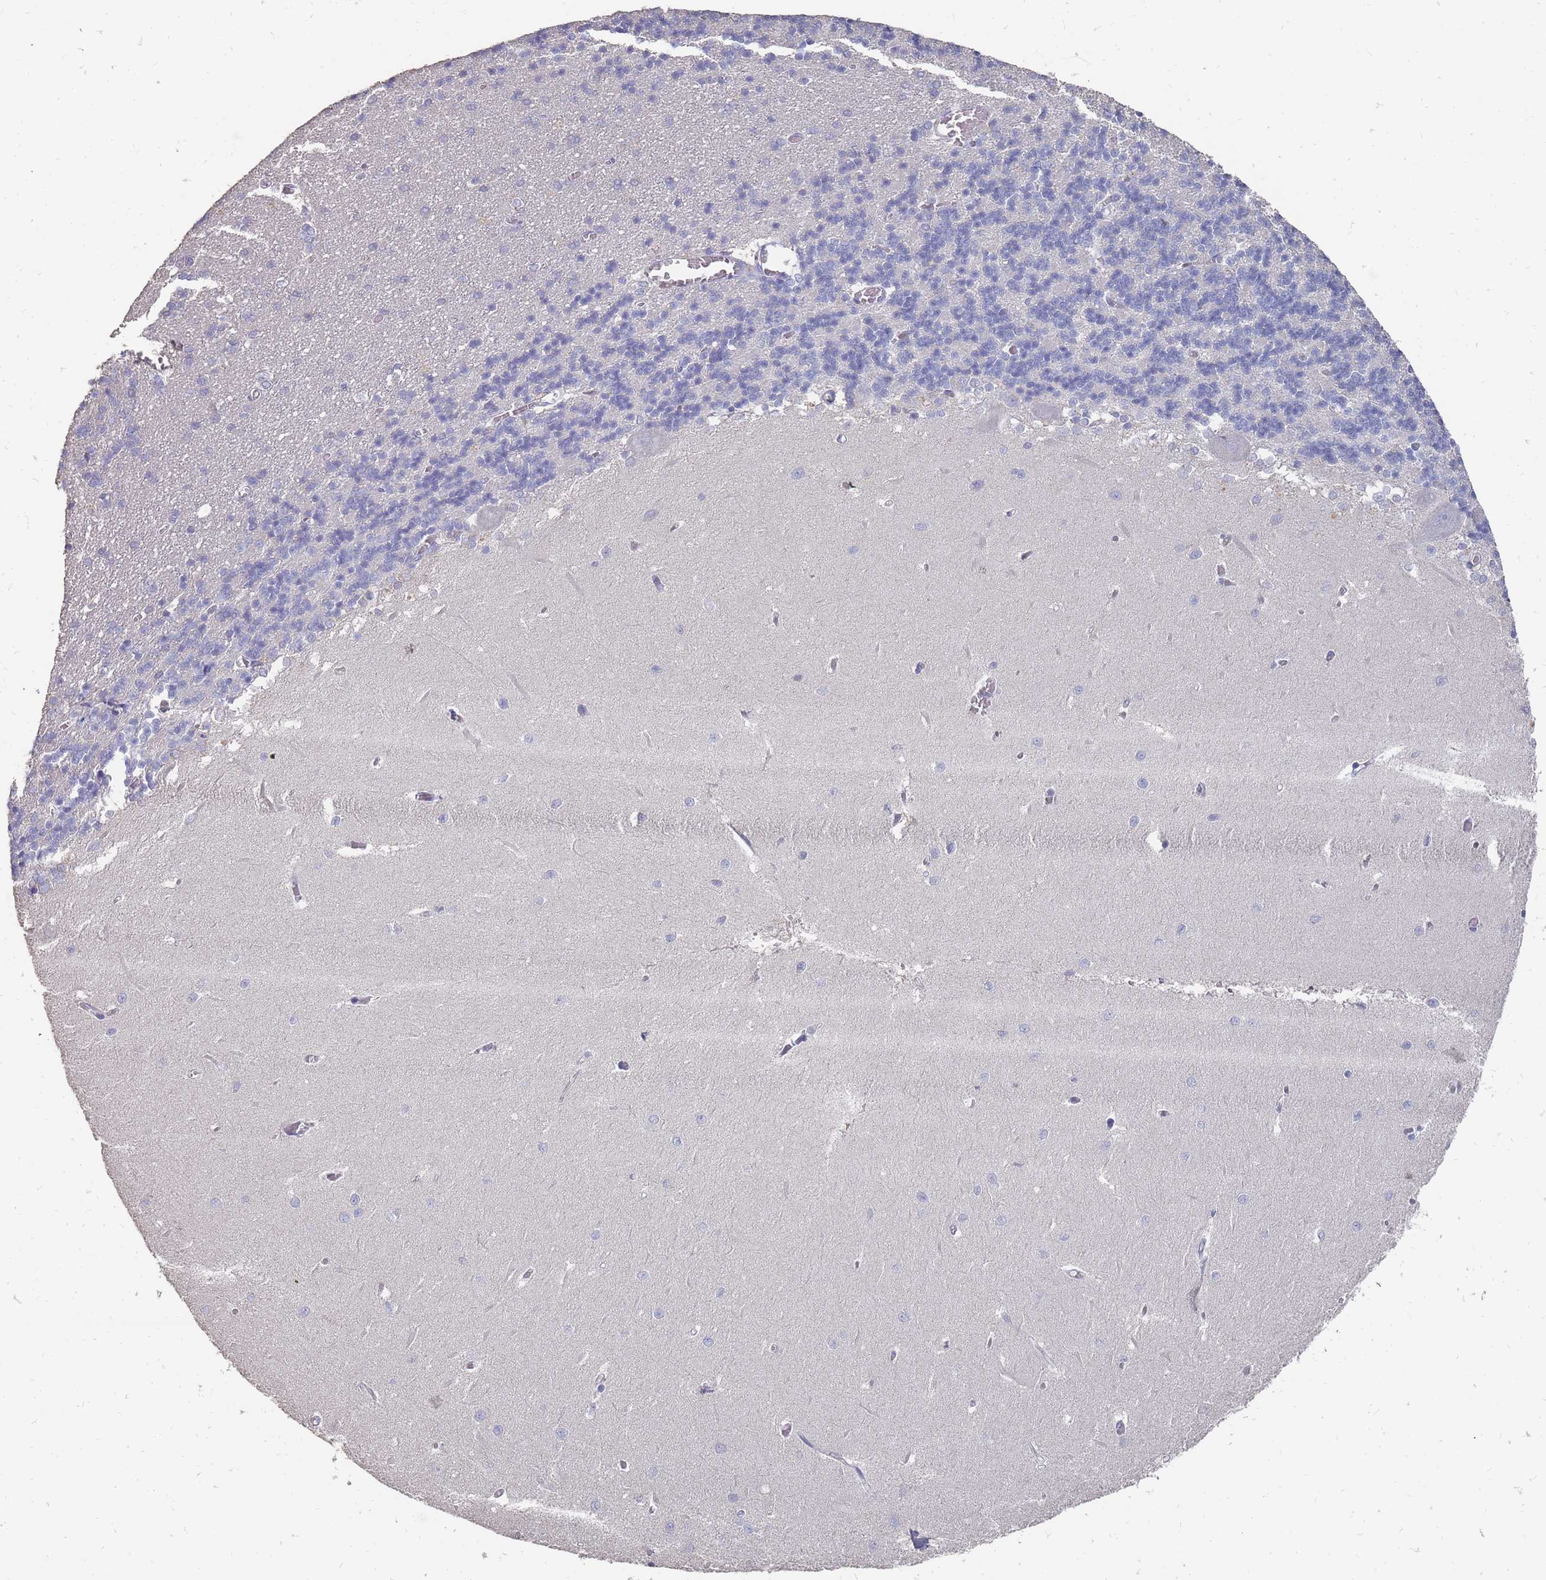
{"staining": {"intensity": "negative", "quantity": "none", "location": "none"}, "tissue": "cerebellum", "cell_type": "Cells in granular layer", "image_type": "normal", "snomed": [{"axis": "morphology", "description": "Normal tissue, NOS"}, {"axis": "topography", "description": "Cerebellum"}], "caption": "Cells in granular layer are negative for protein expression in unremarkable human cerebellum. (Brightfield microscopy of DAB IHC at high magnification).", "gene": "OTULINL", "patient": {"sex": "male", "age": 37}}